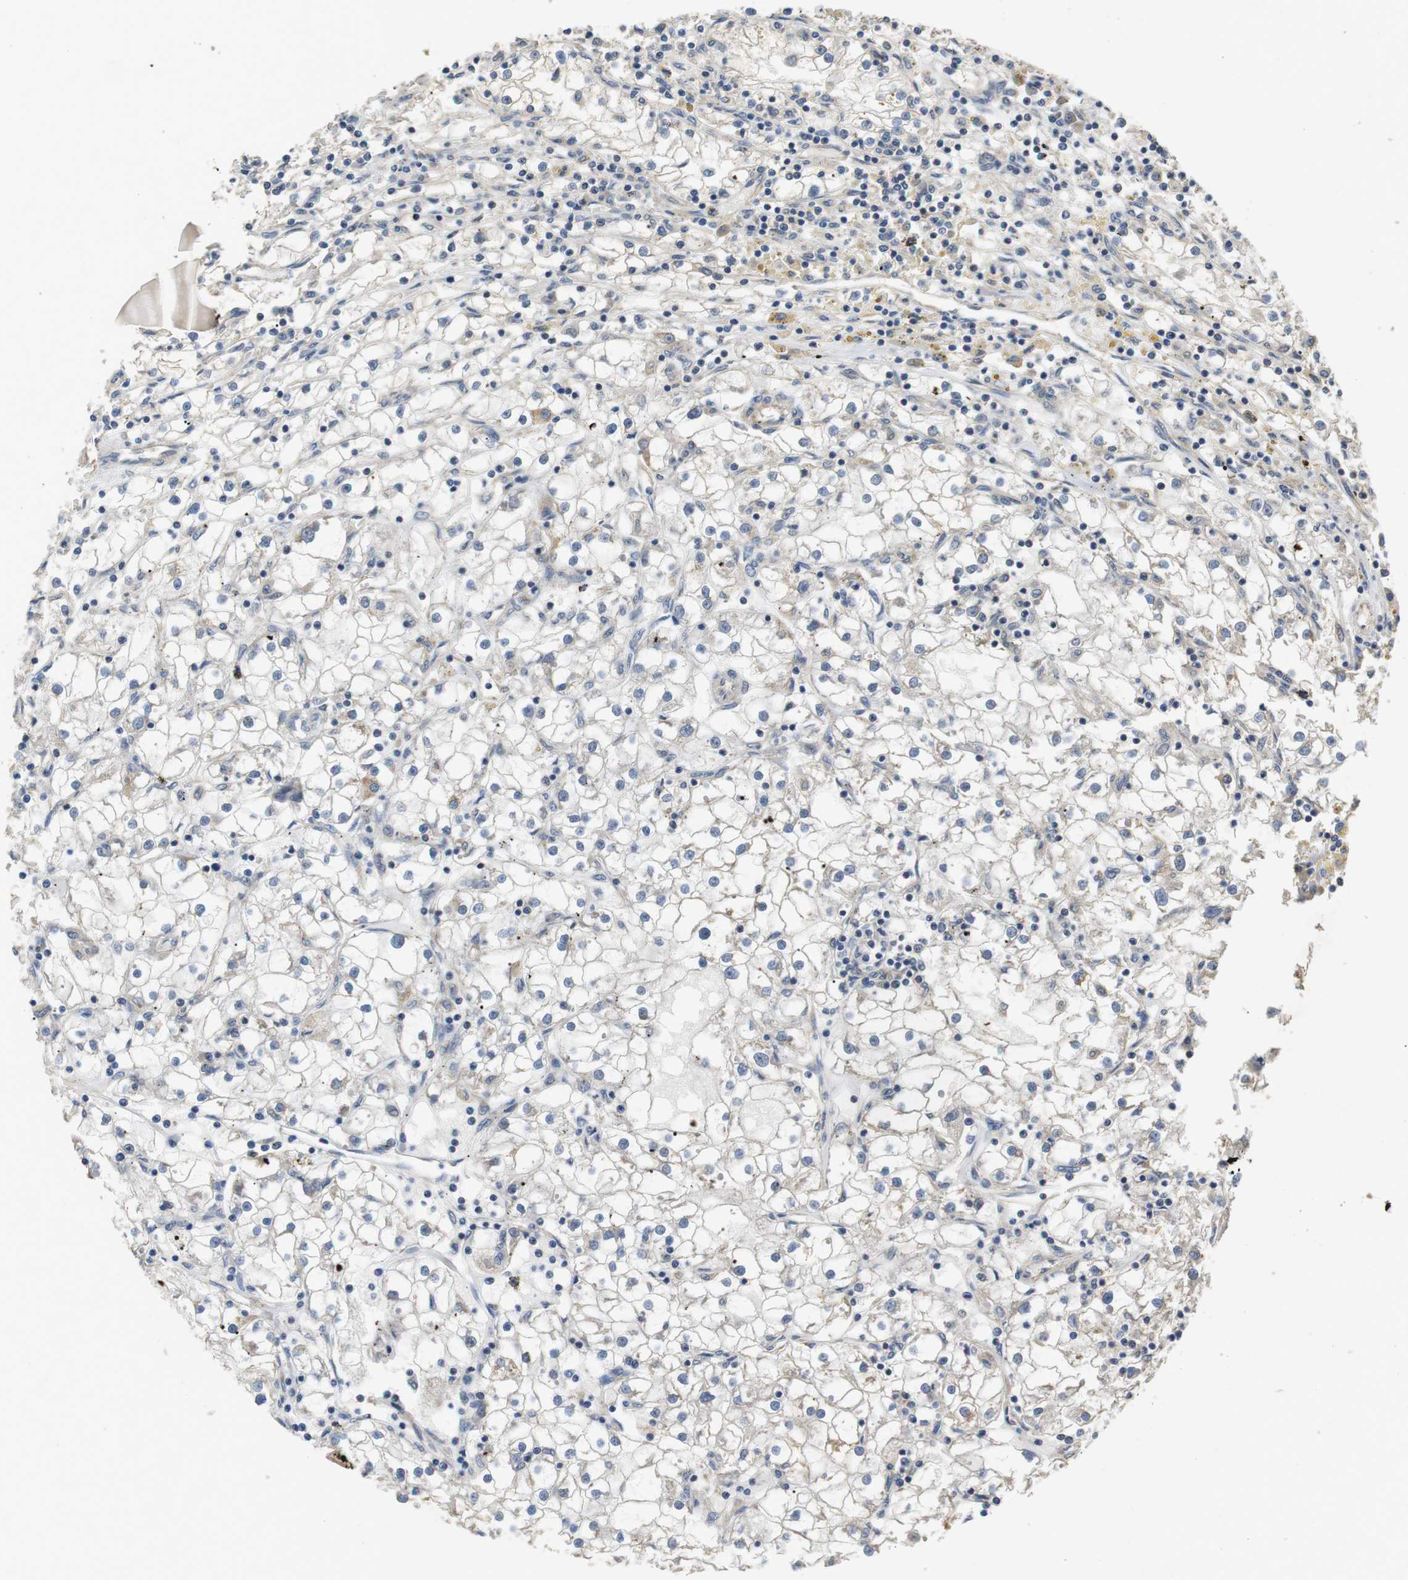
{"staining": {"intensity": "negative", "quantity": "none", "location": "none"}, "tissue": "renal cancer", "cell_type": "Tumor cells", "image_type": "cancer", "snomed": [{"axis": "morphology", "description": "Adenocarcinoma, NOS"}, {"axis": "topography", "description": "Kidney"}], "caption": "Tumor cells show no significant staining in adenocarcinoma (renal).", "gene": "ADGRL3", "patient": {"sex": "male", "age": 56}}